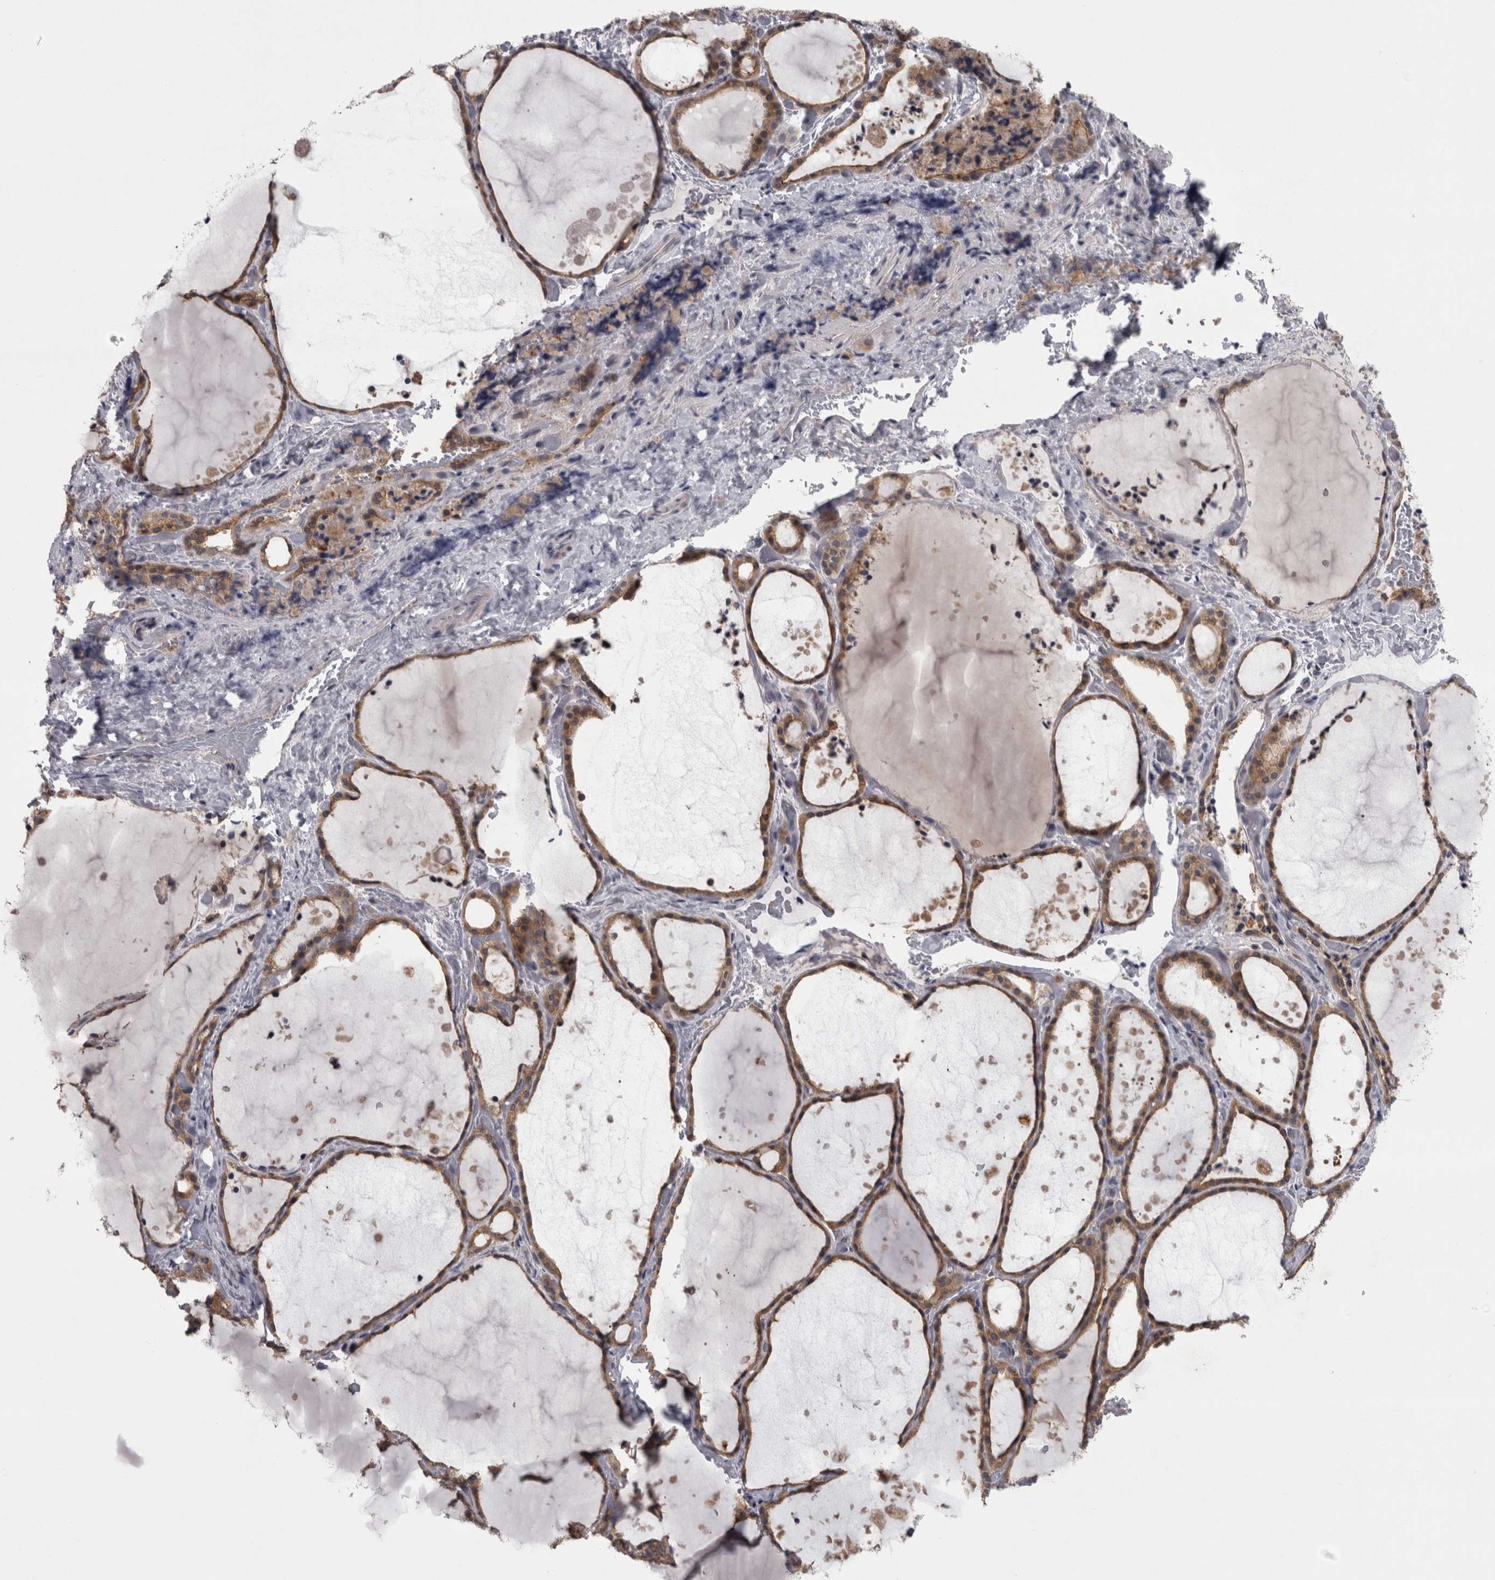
{"staining": {"intensity": "moderate", "quantity": ">75%", "location": "cytoplasmic/membranous"}, "tissue": "thyroid gland", "cell_type": "Glandular cells", "image_type": "normal", "snomed": [{"axis": "morphology", "description": "Normal tissue, NOS"}, {"axis": "topography", "description": "Thyroid gland"}], "caption": "The immunohistochemical stain labels moderate cytoplasmic/membranous staining in glandular cells of normal thyroid gland. (DAB (3,3'-diaminobenzidine) IHC with brightfield microscopy, high magnification).", "gene": "PRKCI", "patient": {"sex": "female", "age": 44}}